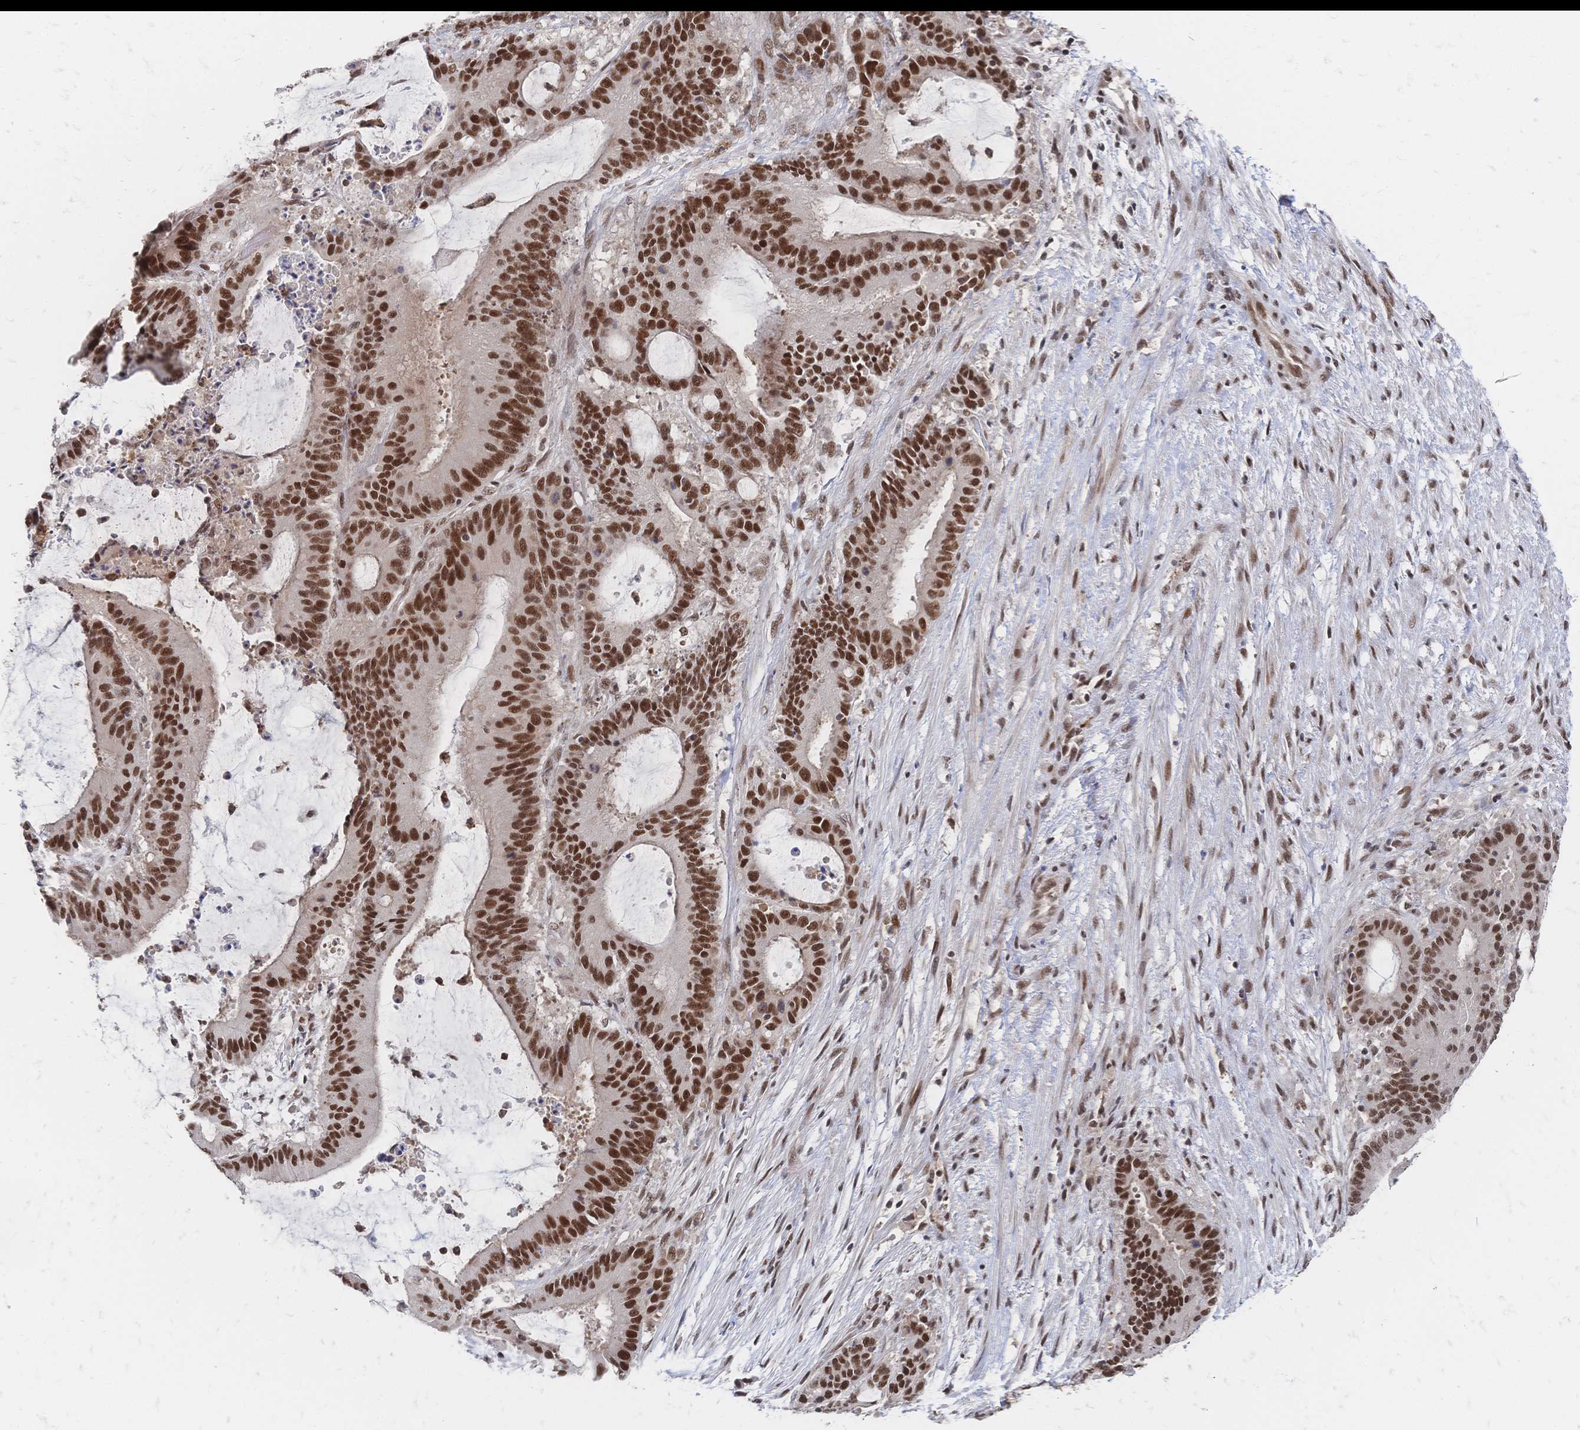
{"staining": {"intensity": "strong", "quantity": ">75%", "location": "nuclear"}, "tissue": "liver cancer", "cell_type": "Tumor cells", "image_type": "cancer", "snomed": [{"axis": "morphology", "description": "Normal tissue, NOS"}, {"axis": "morphology", "description": "Cholangiocarcinoma"}, {"axis": "topography", "description": "Liver"}, {"axis": "topography", "description": "Peripheral nerve tissue"}], "caption": "A brown stain shows strong nuclear expression of a protein in human liver cholangiocarcinoma tumor cells.", "gene": "NELFA", "patient": {"sex": "female", "age": 73}}